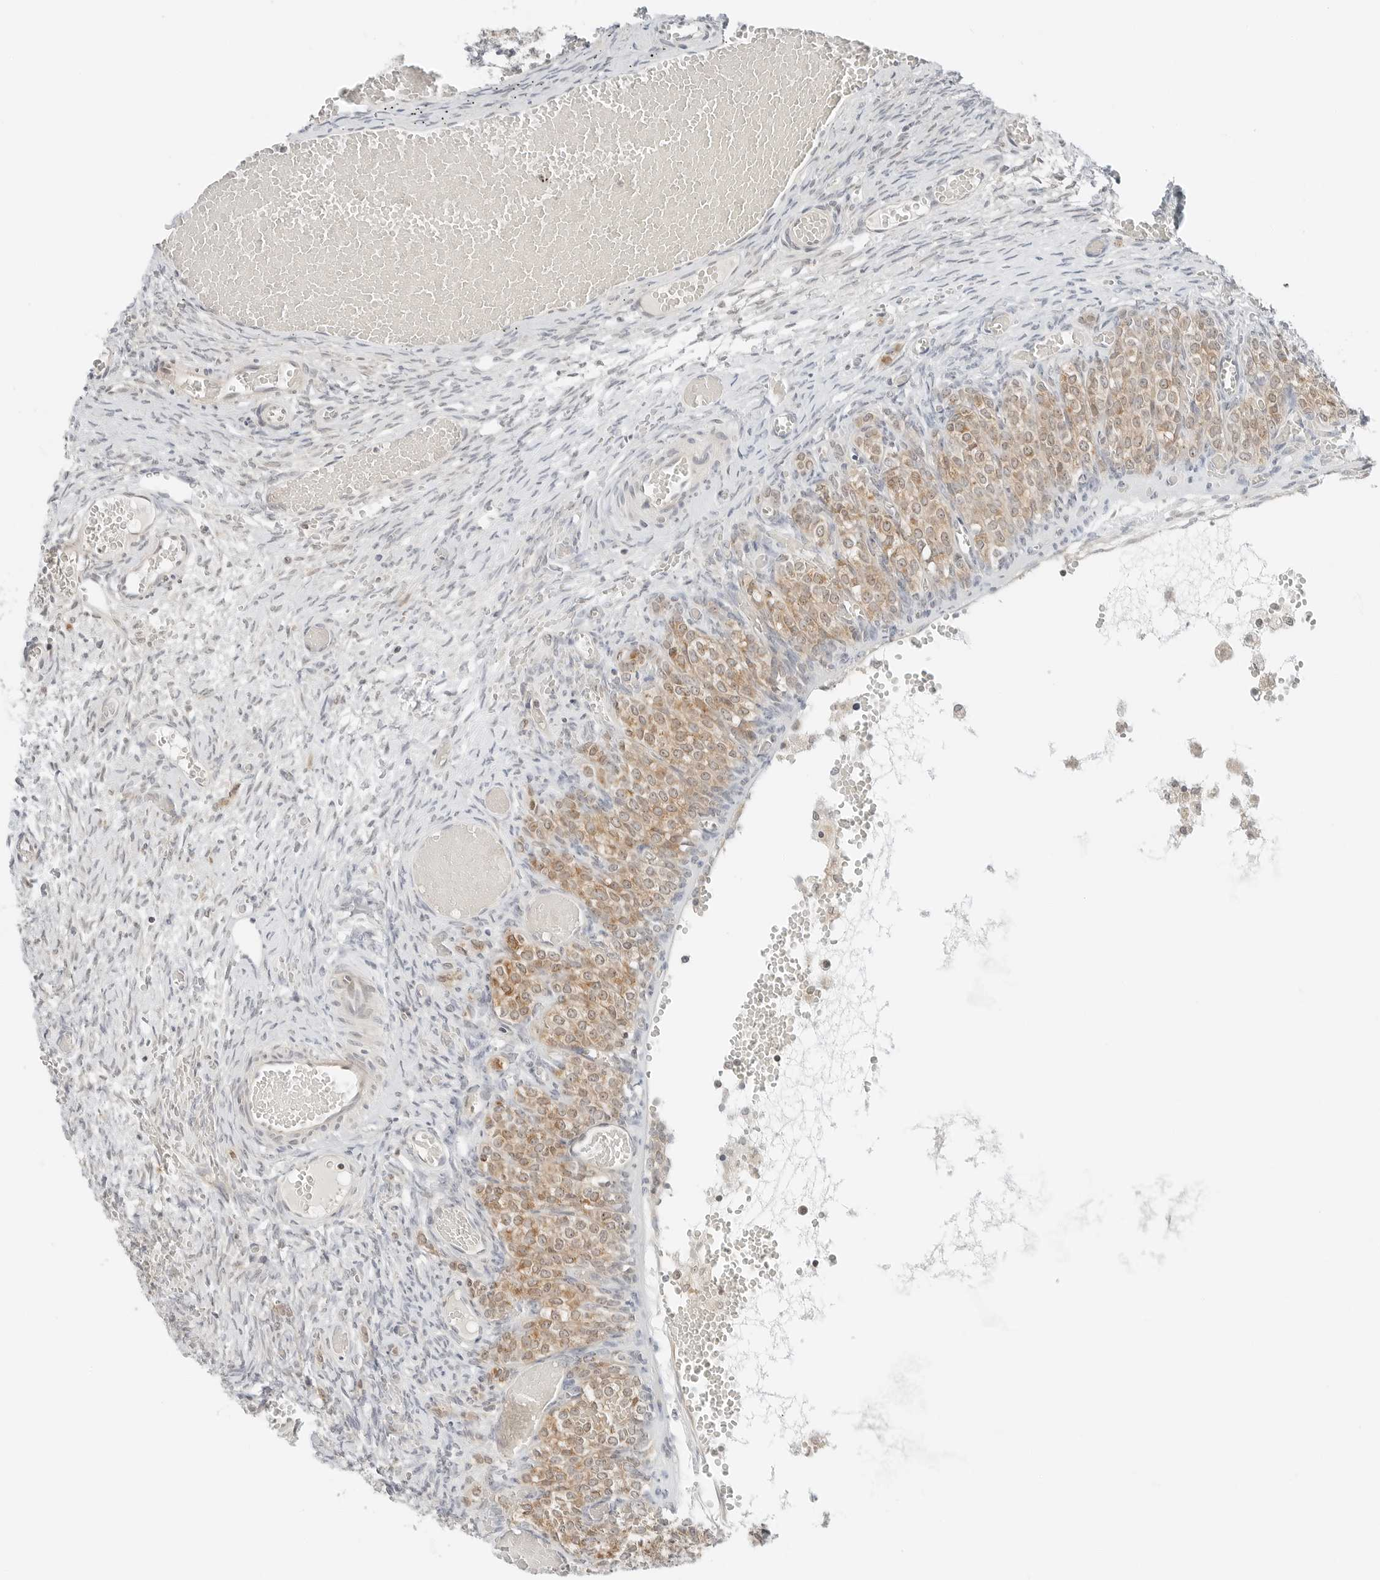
{"staining": {"intensity": "negative", "quantity": "none", "location": "none"}, "tissue": "ovary", "cell_type": "Ovarian stroma cells", "image_type": "normal", "snomed": [{"axis": "morphology", "description": "Adenocarcinoma, NOS"}, {"axis": "topography", "description": "Endometrium"}], "caption": "Human ovary stained for a protein using immunohistochemistry (IHC) displays no expression in ovarian stroma cells.", "gene": "IQCC", "patient": {"sex": "female", "age": 32}}